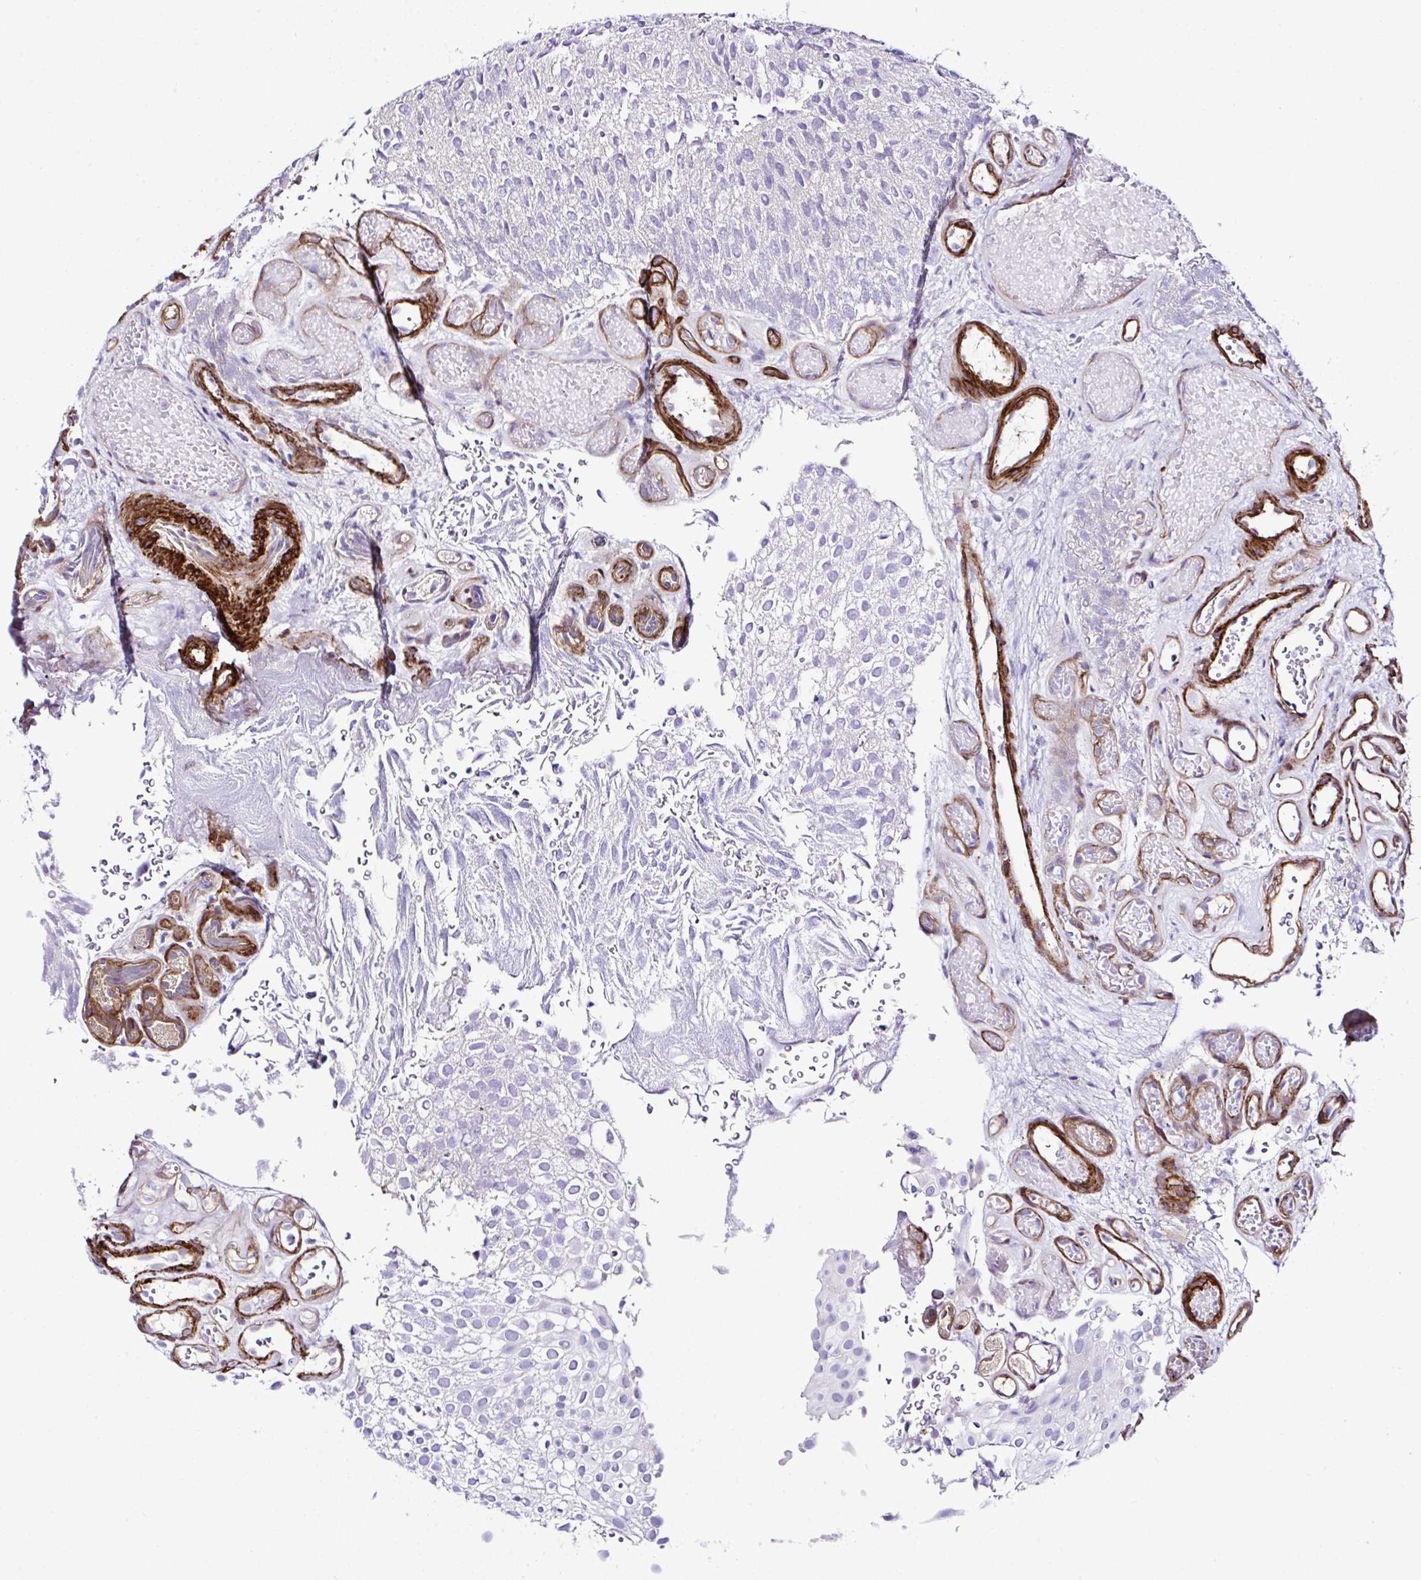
{"staining": {"intensity": "negative", "quantity": "none", "location": "none"}, "tissue": "urothelial cancer", "cell_type": "Tumor cells", "image_type": "cancer", "snomed": [{"axis": "morphology", "description": "Urothelial carcinoma, Low grade"}, {"axis": "topography", "description": "Urinary bladder"}], "caption": "The micrograph shows no significant positivity in tumor cells of urothelial cancer.", "gene": "FBXO34", "patient": {"sex": "male", "age": 78}}